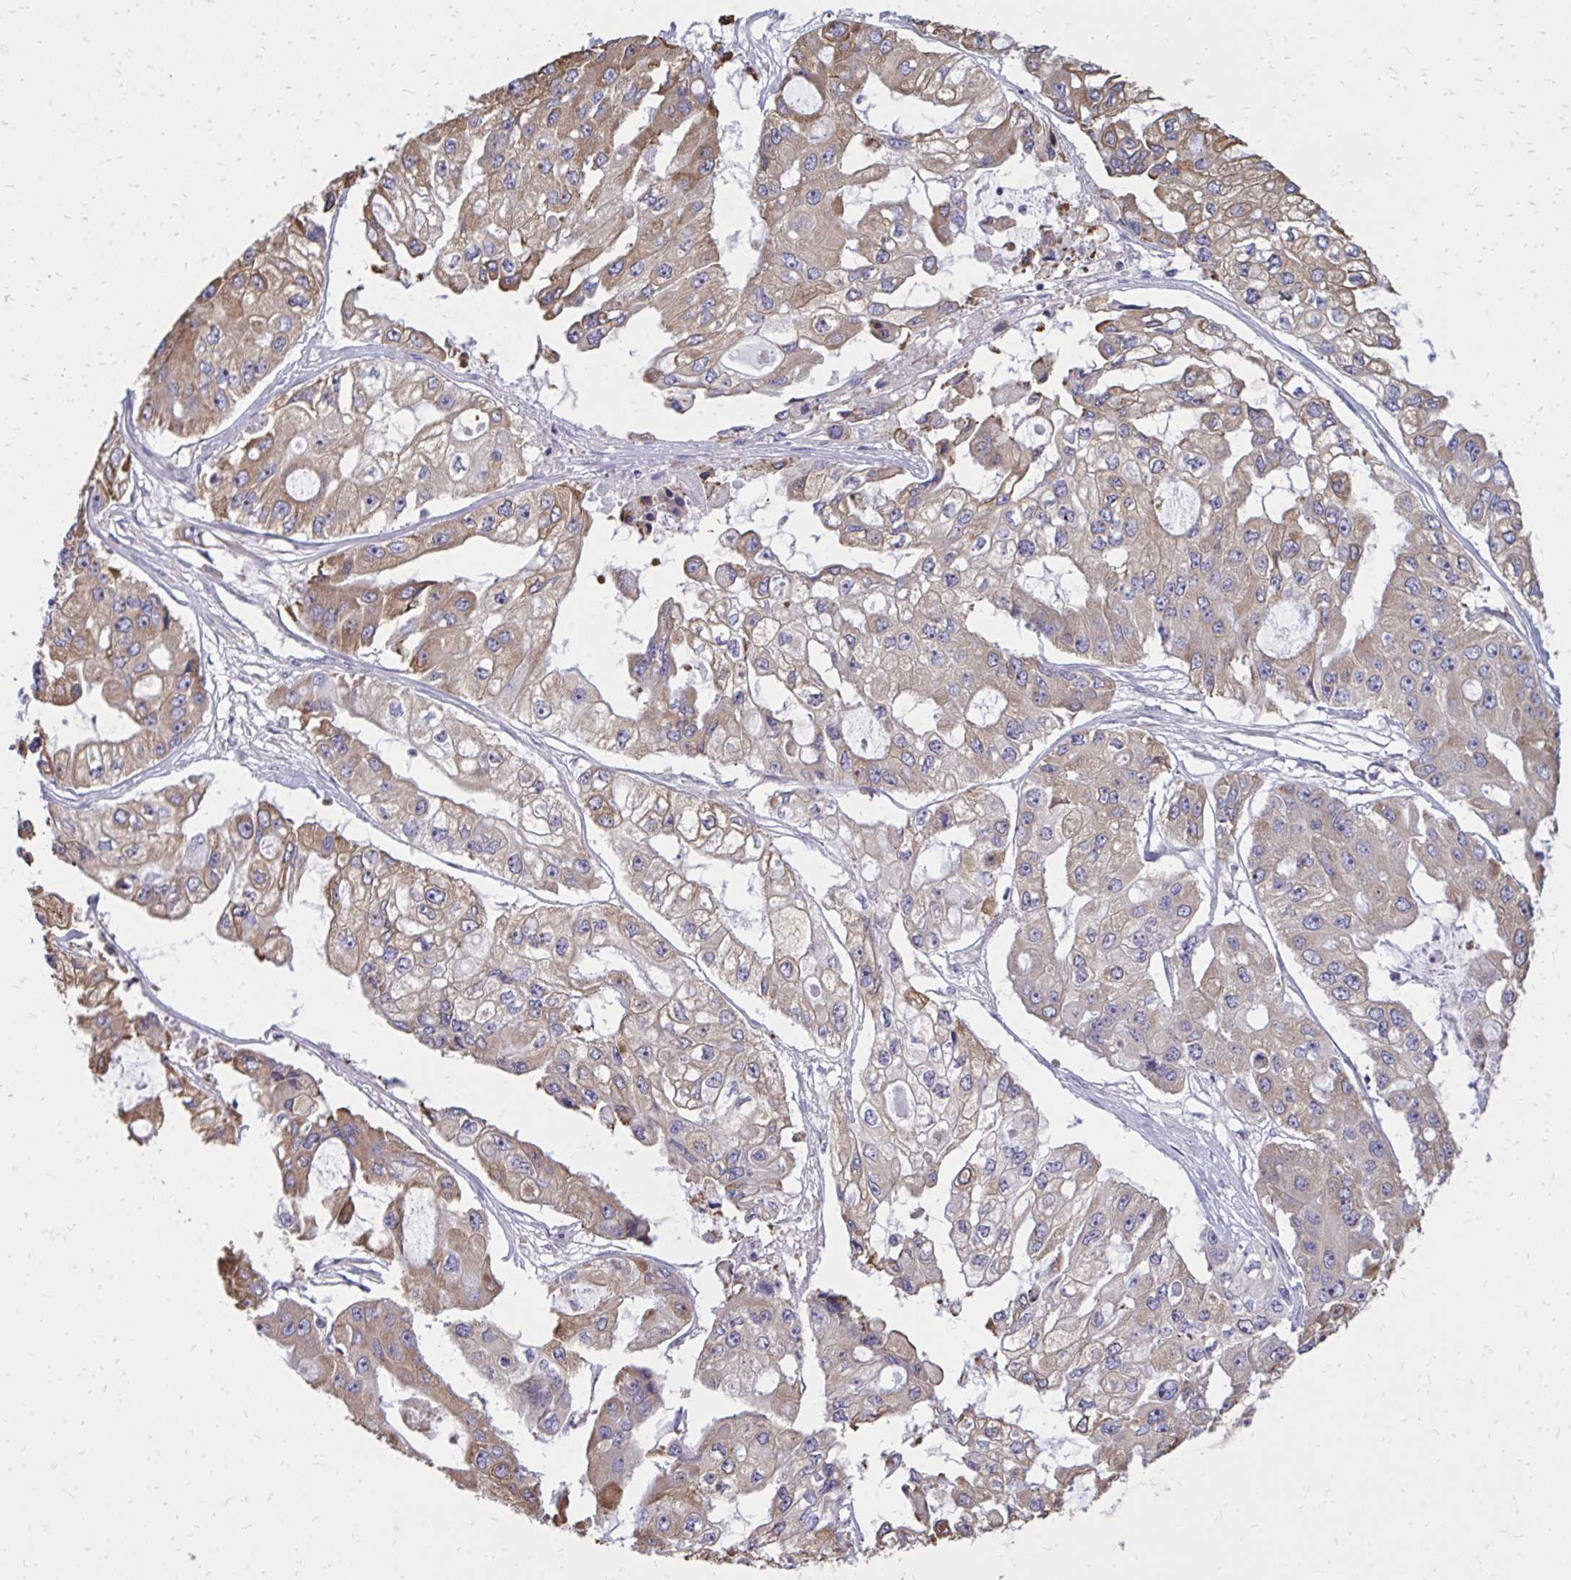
{"staining": {"intensity": "moderate", "quantity": "25%-75%", "location": "cytoplasmic/membranous"}, "tissue": "ovarian cancer", "cell_type": "Tumor cells", "image_type": "cancer", "snomed": [{"axis": "morphology", "description": "Cystadenocarcinoma, serous, NOS"}, {"axis": "topography", "description": "Ovary"}], "caption": "Immunohistochemistry (IHC) (DAB (3,3'-diaminobenzidine)) staining of ovarian serous cystadenocarcinoma shows moderate cytoplasmic/membranous protein staining in approximately 25%-75% of tumor cells. (Brightfield microscopy of DAB IHC at high magnification).", "gene": "ASAP1", "patient": {"sex": "female", "age": 56}}